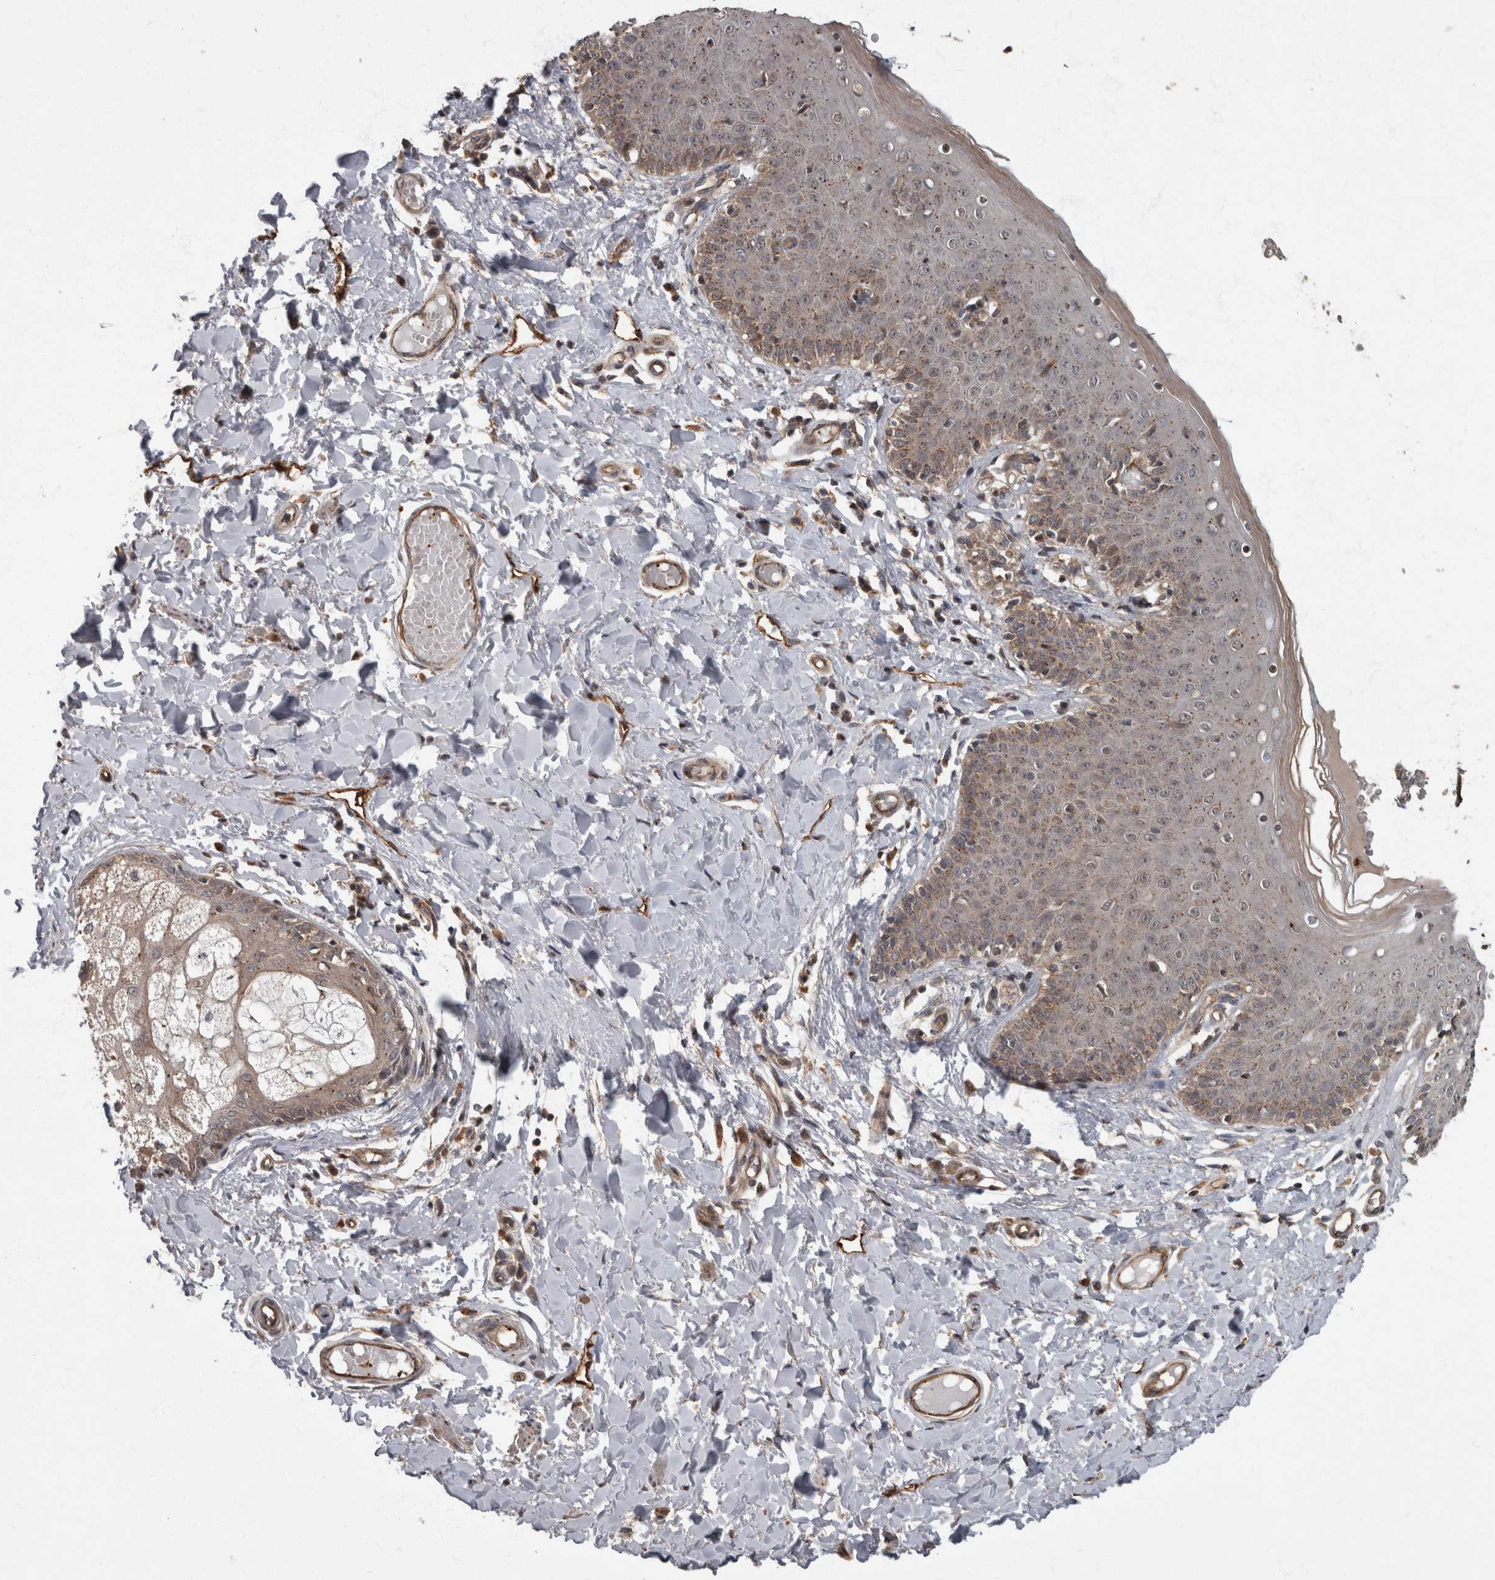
{"staining": {"intensity": "weak", "quantity": "<25%", "location": "cytoplasmic/membranous"}, "tissue": "skin", "cell_type": "Epidermal cells", "image_type": "normal", "snomed": [{"axis": "morphology", "description": "Normal tissue, NOS"}, {"axis": "topography", "description": "Vulva"}], "caption": "Immunohistochemistry of normal skin reveals no positivity in epidermal cells. Nuclei are stained in blue.", "gene": "VEGFD", "patient": {"sex": "female", "age": 66}}